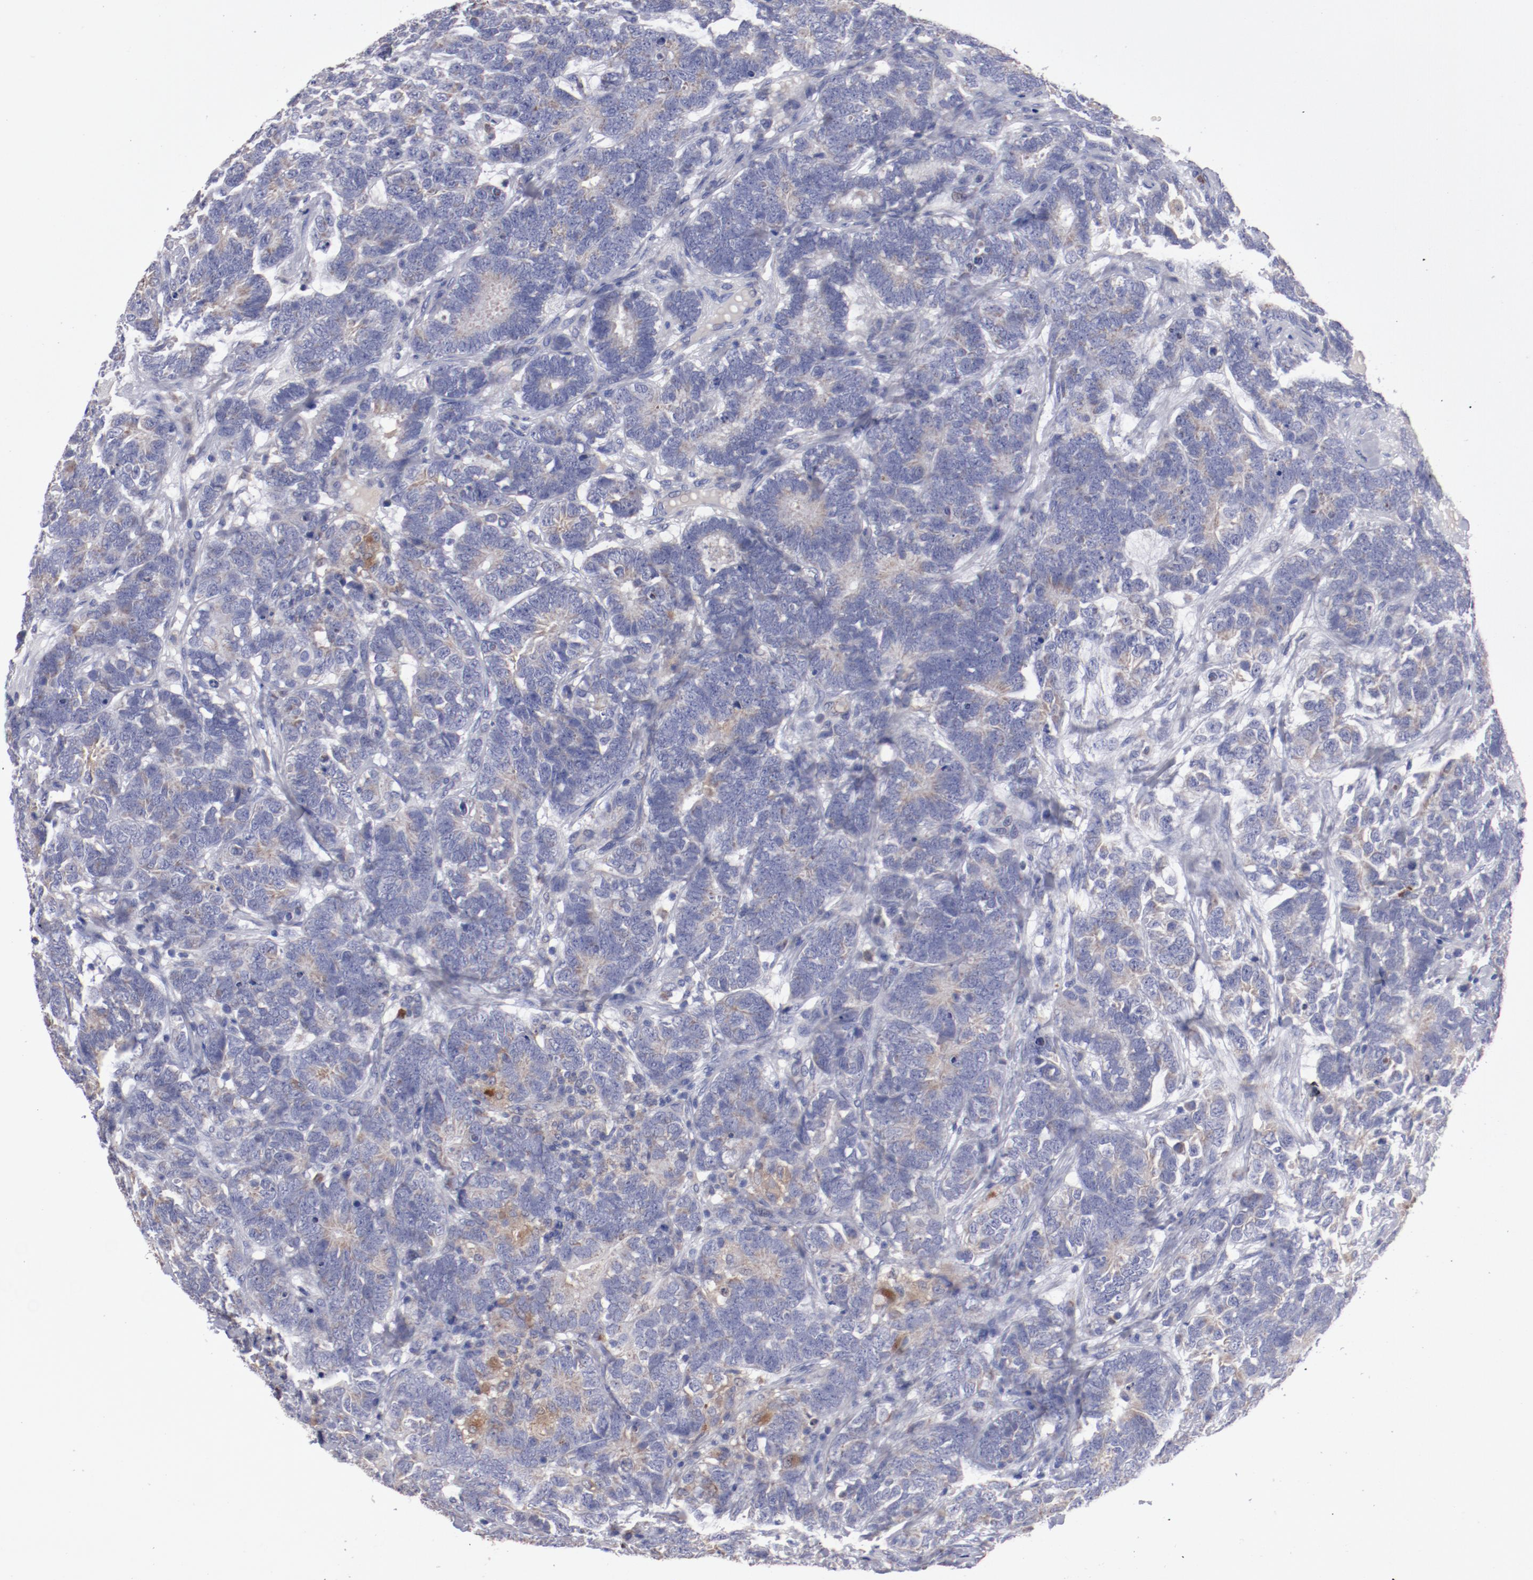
{"staining": {"intensity": "weak", "quantity": ">75%", "location": "cytoplasmic/membranous"}, "tissue": "testis cancer", "cell_type": "Tumor cells", "image_type": "cancer", "snomed": [{"axis": "morphology", "description": "Carcinoma, Embryonal, NOS"}, {"axis": "topography", "description": "Testis"}], "caption": "Protein expression analysis of testis cancer (embryonal carcinoma) demonstrates weak cytoplasmic/membranous staining in about >75% of tumor cells.", "gene": "FGR", "patient": {"sex": "male", "age": 26}}